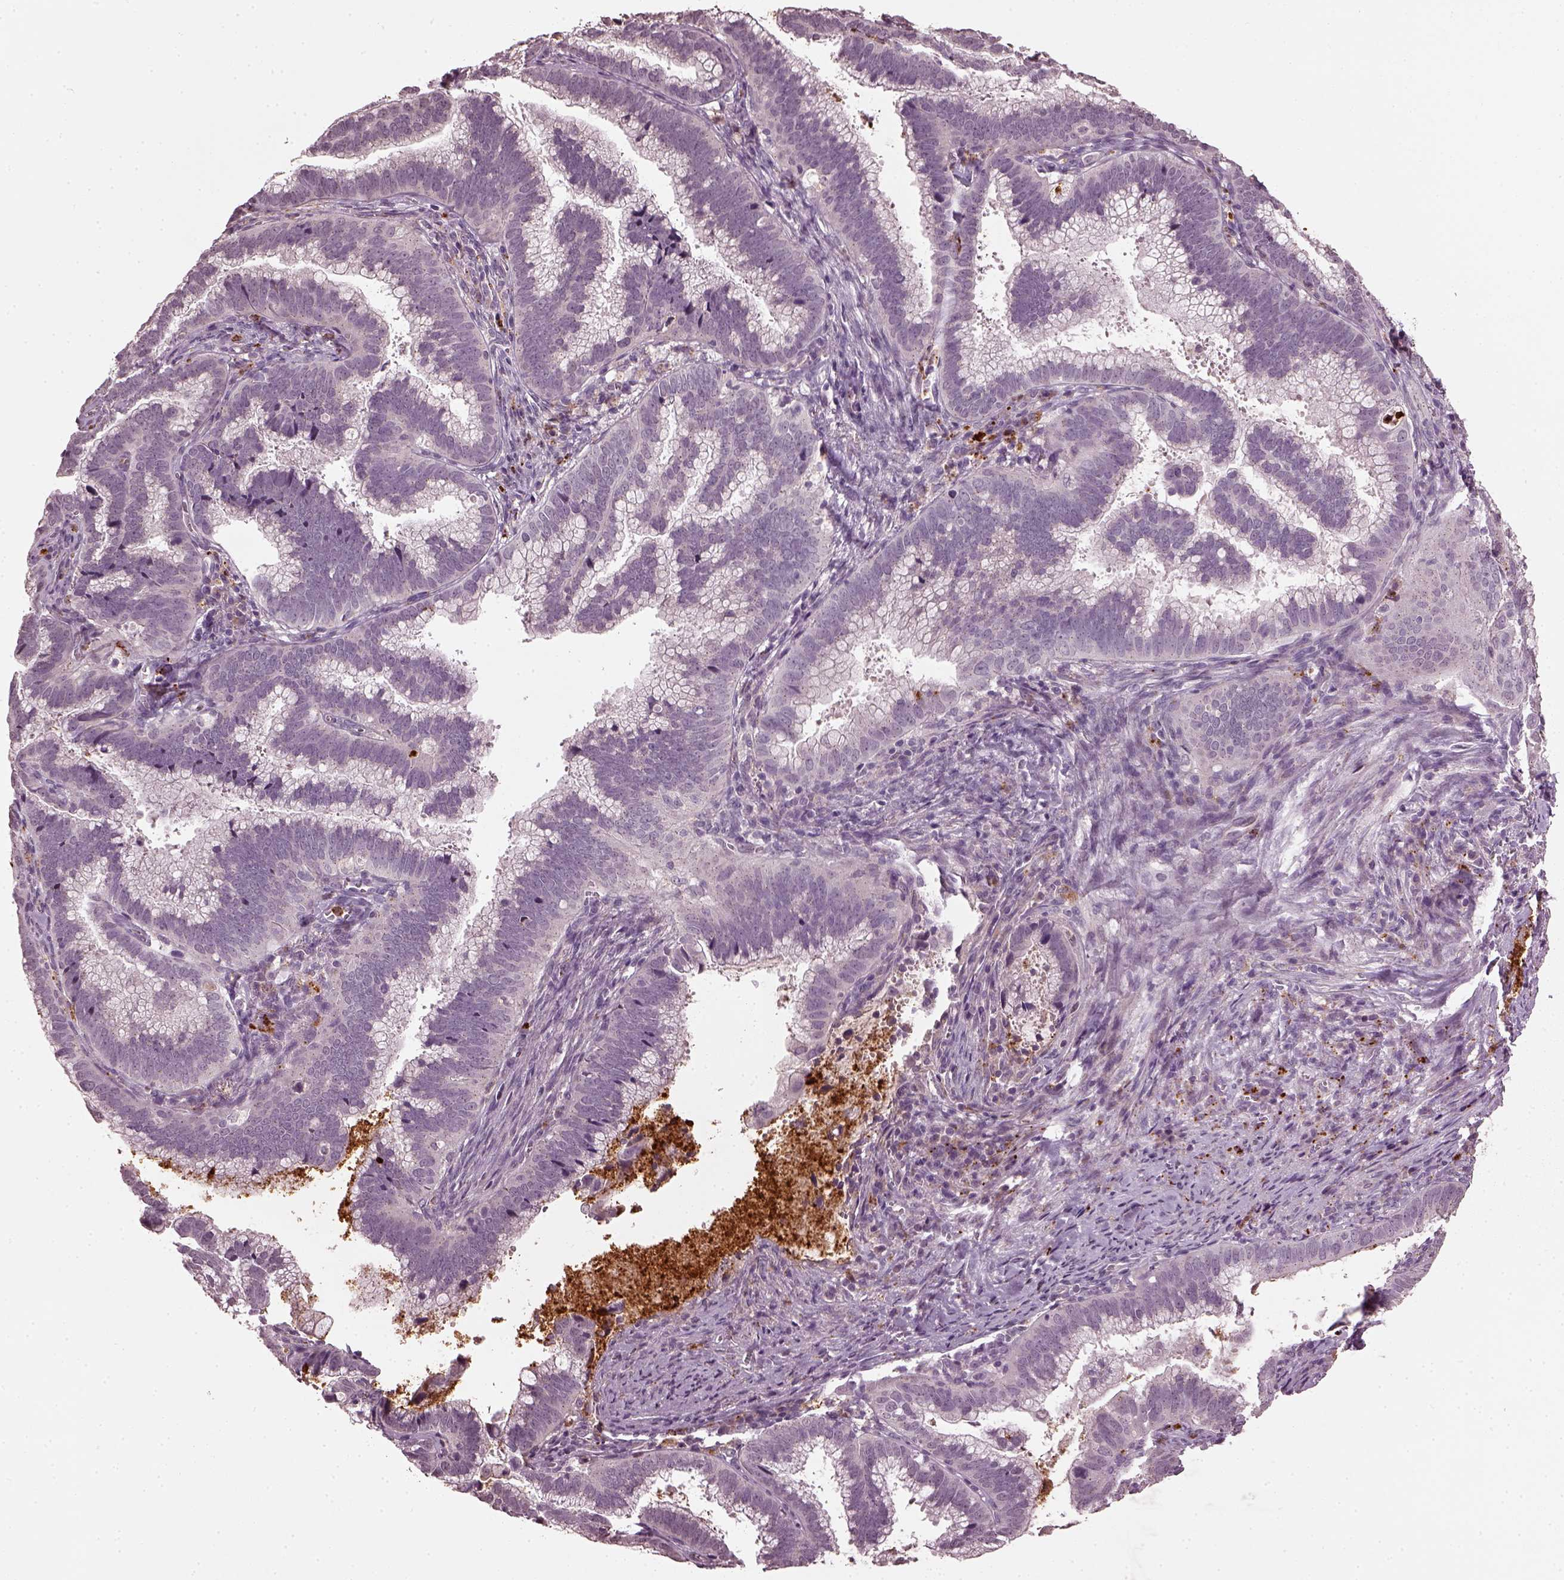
{"staining": {"intensity": "negative", "quantity": "none", "location": "none"}, "tissue": "cervical cancer", "cell_type": "Tumor cells", "image_type": "cancer", "snomed": [{"axis": "morphology", "description": "Adenocarcinoma, NOS"}, {"axis": "topography", "description": "Cervix"}], "caption": "Protein analysis of cervical cancer displays no significant positivity in tumor cells.", "gene": "RUFY3", "patient": {"sex": "female", "age": 61}}